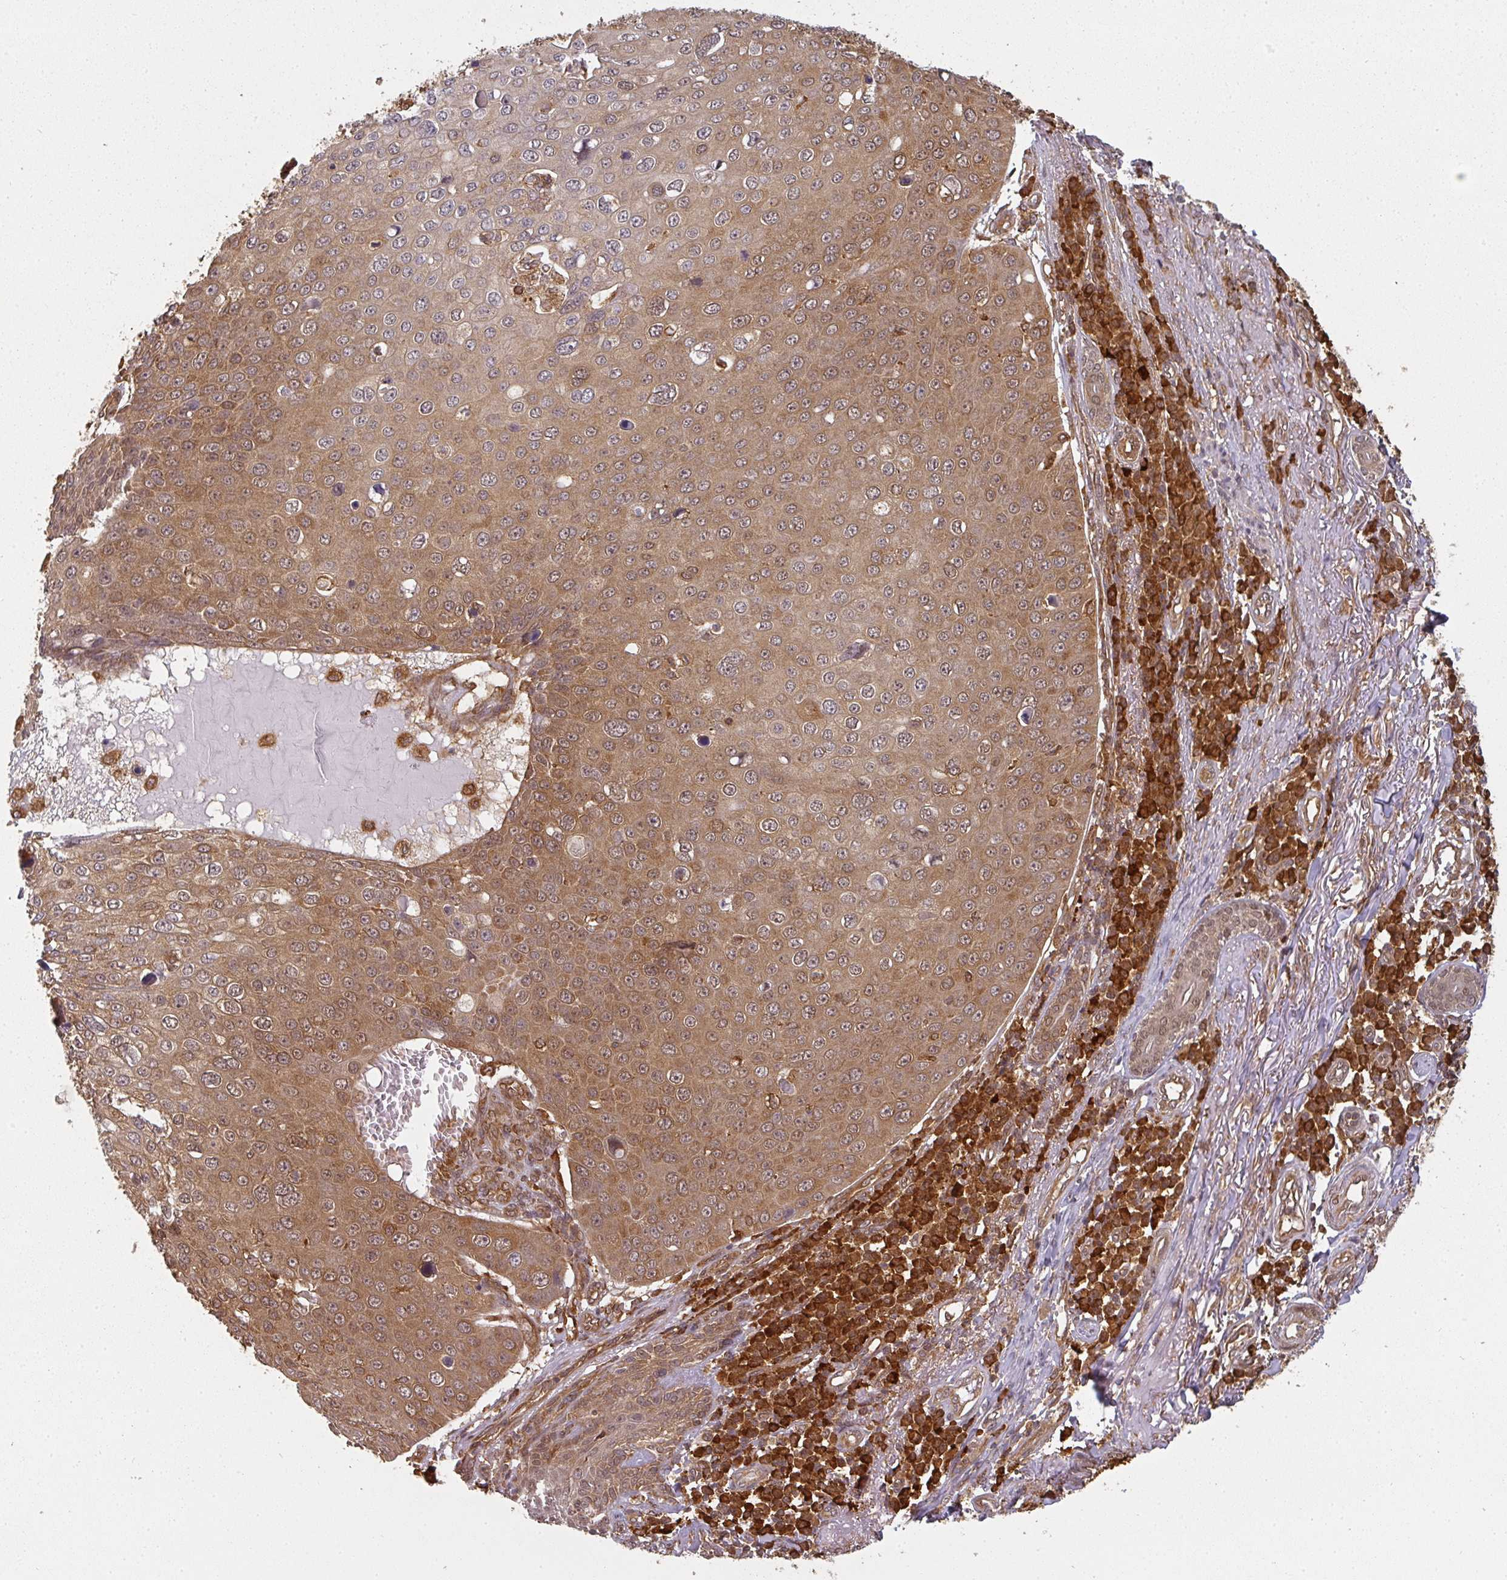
{"staining": {"intensity": "moderate", "quantity": ">75%", "location": "cytoplasmic/membranous"}, "tissue": "skin cancer", "cell_type": "Tumor cells", "image_type": "cancer", "snomed": [{"axis": "morphology", "description": "Squamous cell carcinoma, NOS"}, {"axis": "topography", "description": "Skin"}], "caption": "A photomicrograph of human skin cancer stained for a protein shows moderate cytoplasmic/membranous brown staining in tumor cells.", "gene": "PPP6R3", "patient": {"sex": "male", "age": 71}}